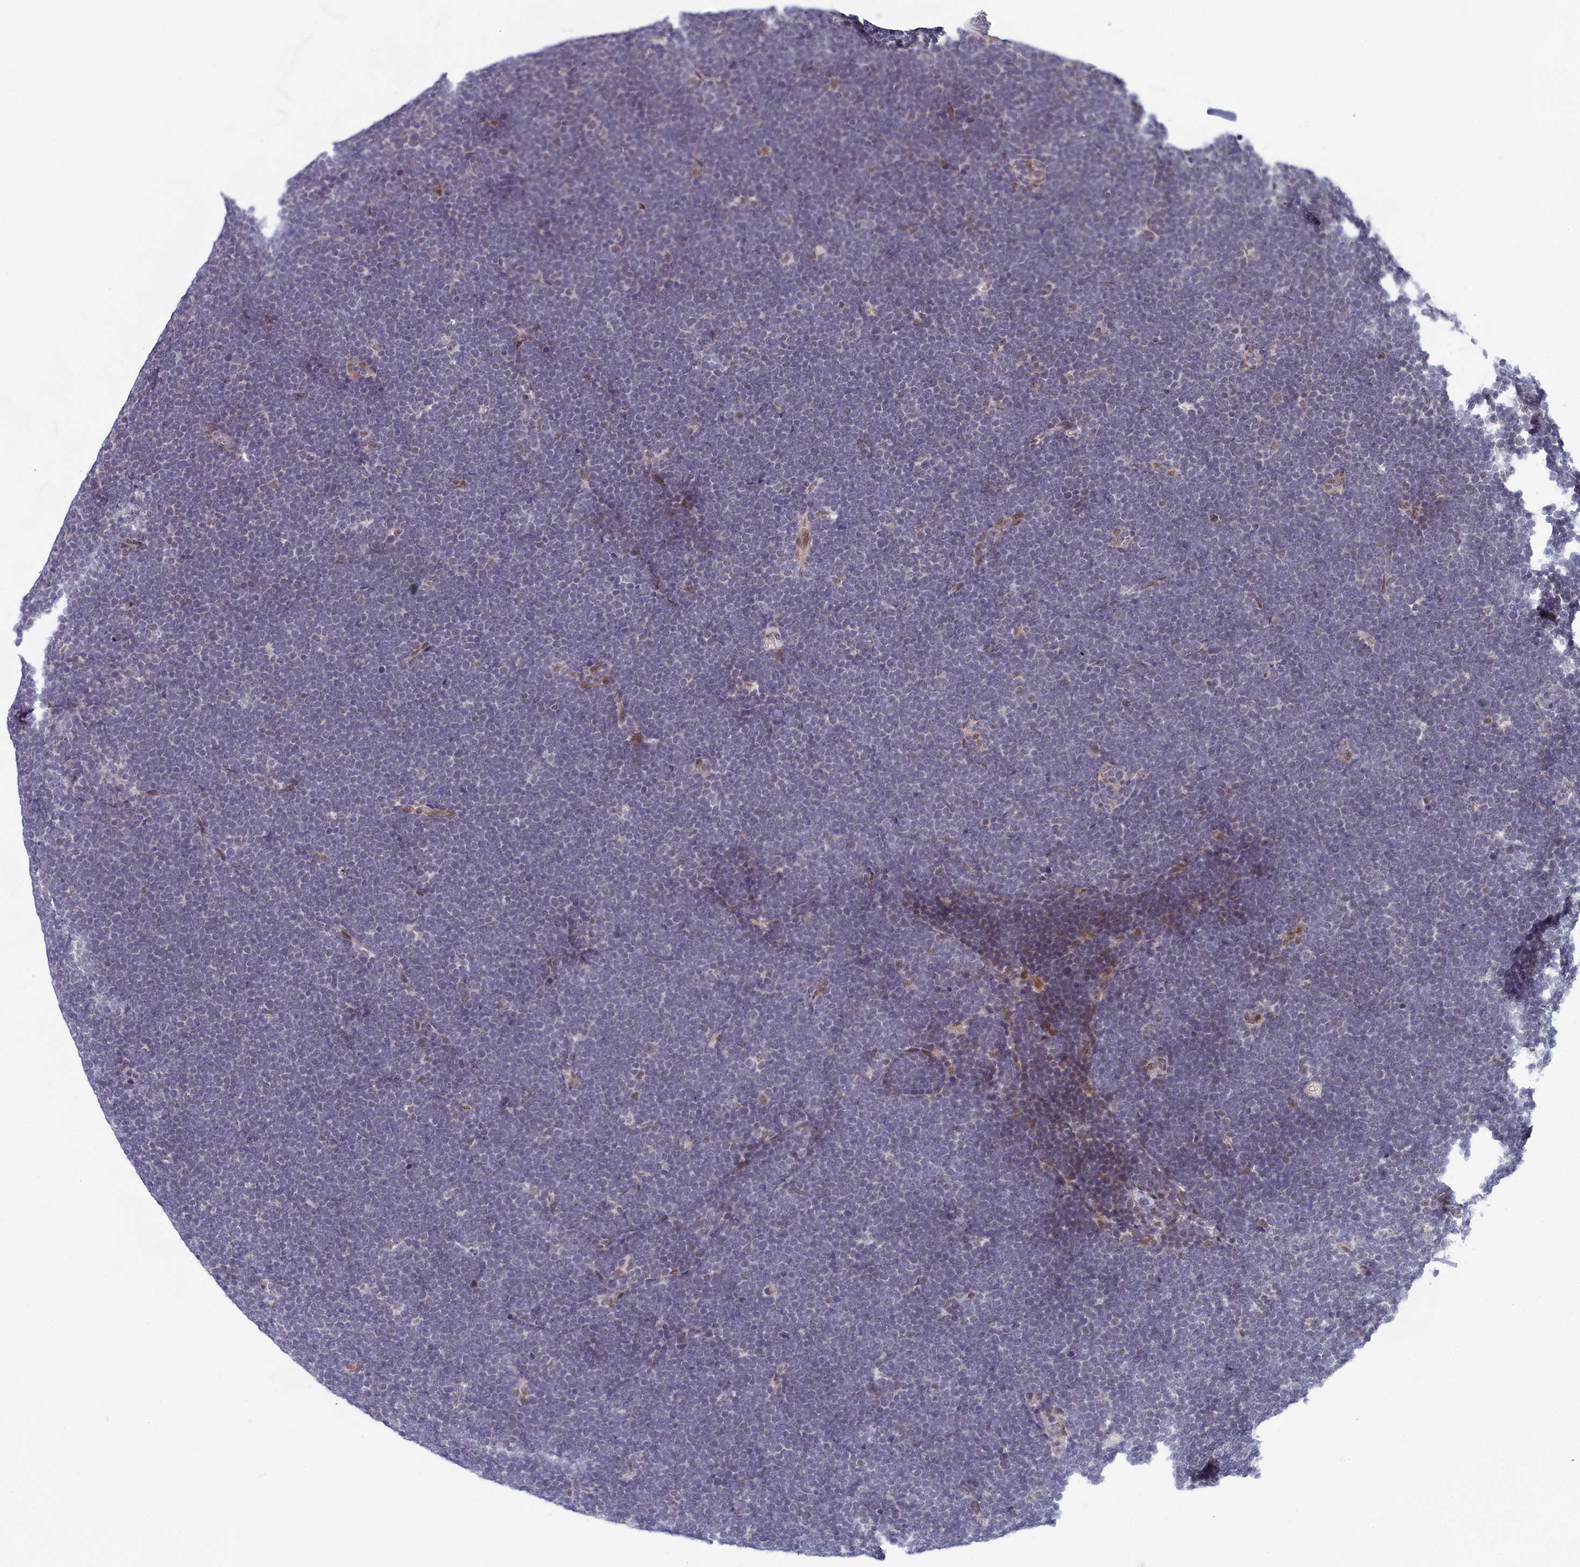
{"staining": {"intensity": "negative", "quantity": "none", "location": "none"}, "tissue": "lymphoma", "cell_type": "Tumor cells", "image_type": "cancer", "snomed": [{"axis": "morphology", "description": "Malignant lymphoma, non-Hodgkin's type, High grade"}, {"axis": "topography", "description": "Lymph node"}], "caption": "This histopathology image is of high-grade malignant lymphoma, non-Hodgkin's type stained with immunohistochemistry (IHC) to label a protein in brown with the nuclei are counter-stained blue. There is no positivity in tumor cells. Brightfield microscopy of immunohistochemistry (IHC) stained with DAB (brown) and hematoxylin (blue), captured at high magnification.", "gene": "DNAJC17", "patient": {"sex": "male", "age": 13}}